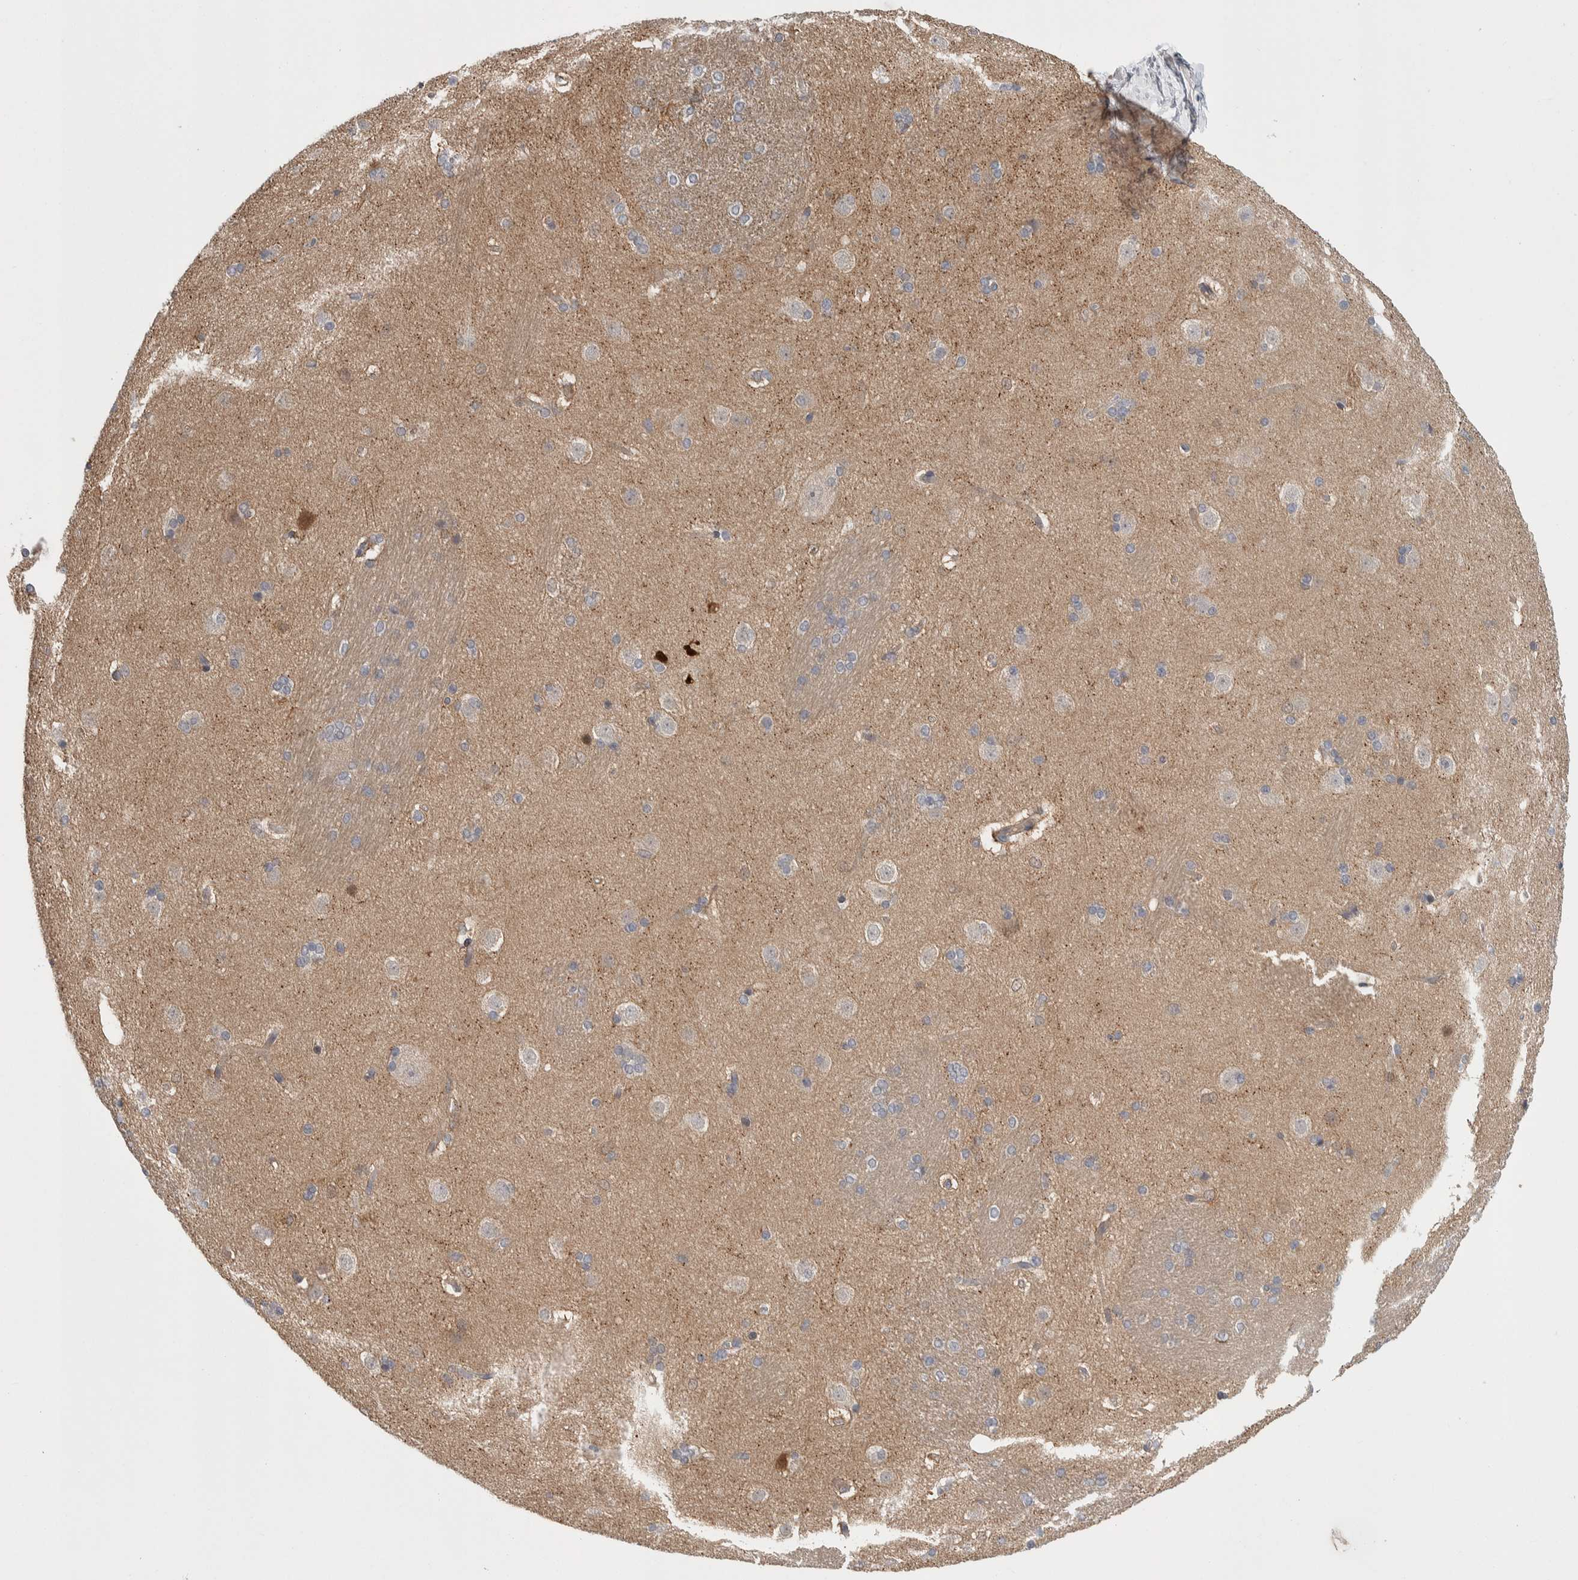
{"staining": {"intensity": "negative", "quantity": "none", "location": "none"}, "tissue": "caudate", "cell_type": "Glial cells", "image_type": "normal", "snomed": [{"axis": "morphology", "description": "Normal tissue, NOS"}, {"axis": "topography", "description": "Lateral ventricle wall"}], "caption": "DAB immunohistochemical staining of benign human caudate exhibits no significant expression in glial cells.", "gene": "ZNF862", "patient": {"sex": "female", "age": 19}}